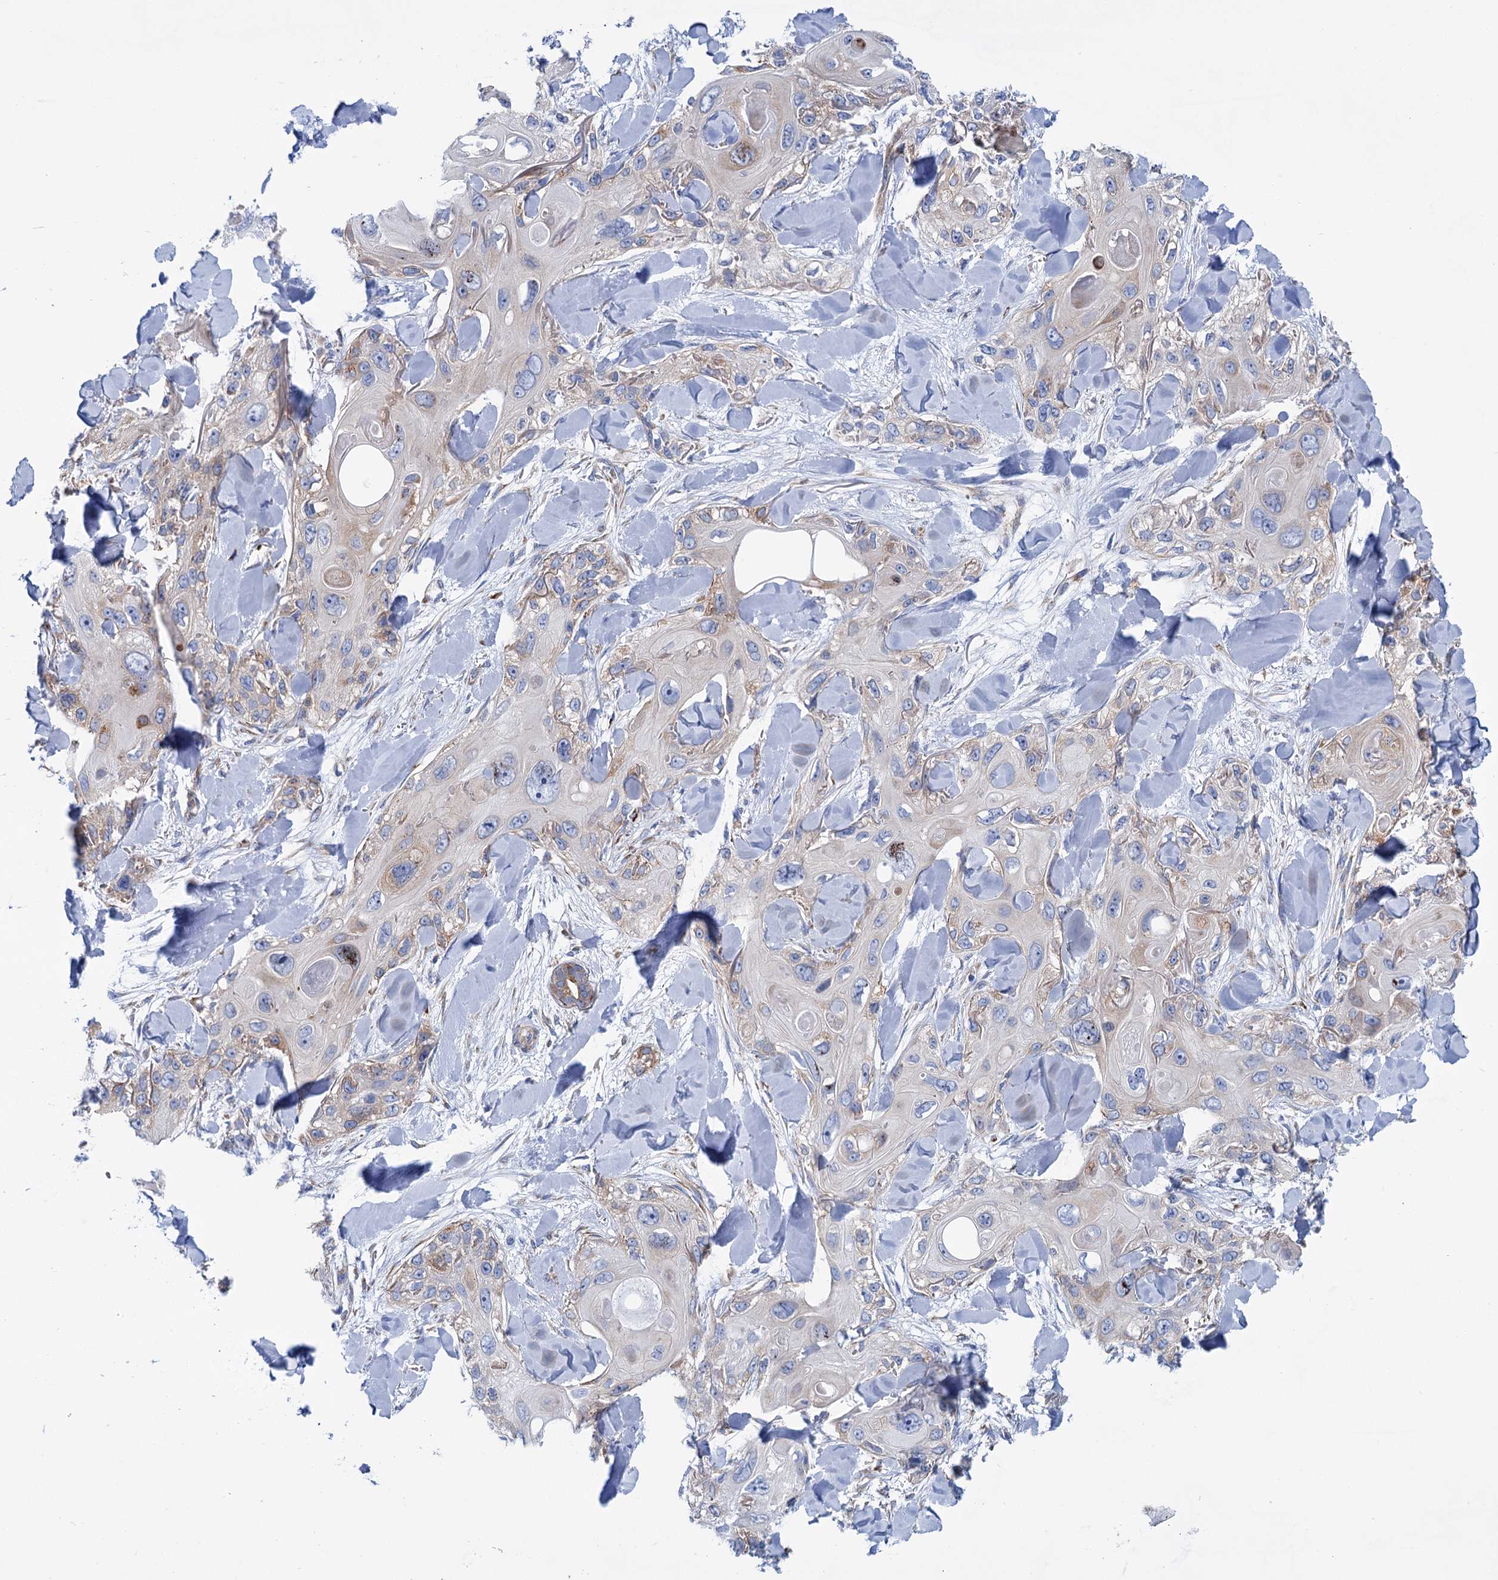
{"staining": {"intensity": "moderate", "quantity": "<25%", "location": "cytoplasmic/membranous"}, "tissue": "skin cancer", "cell_type": "Tumor cells", "image_type": "cancer", "snomed": [{"axis": "morphology", "description": "Normal tissue, NOS"}, {"axis": "morphology", "description": "Squamous cell carcinoma, NOS"}, {"axis": "topography", "description": "Skin"}], "caption": "There is low levels of moderate cytoplasmic/membranous staining in tumor cells of skin squamous cell carcinoma, as demonstrated by immunohistochemical staining (brown color).", "gene": "SHE", "patient": {"sex": "male", "age": 72}}